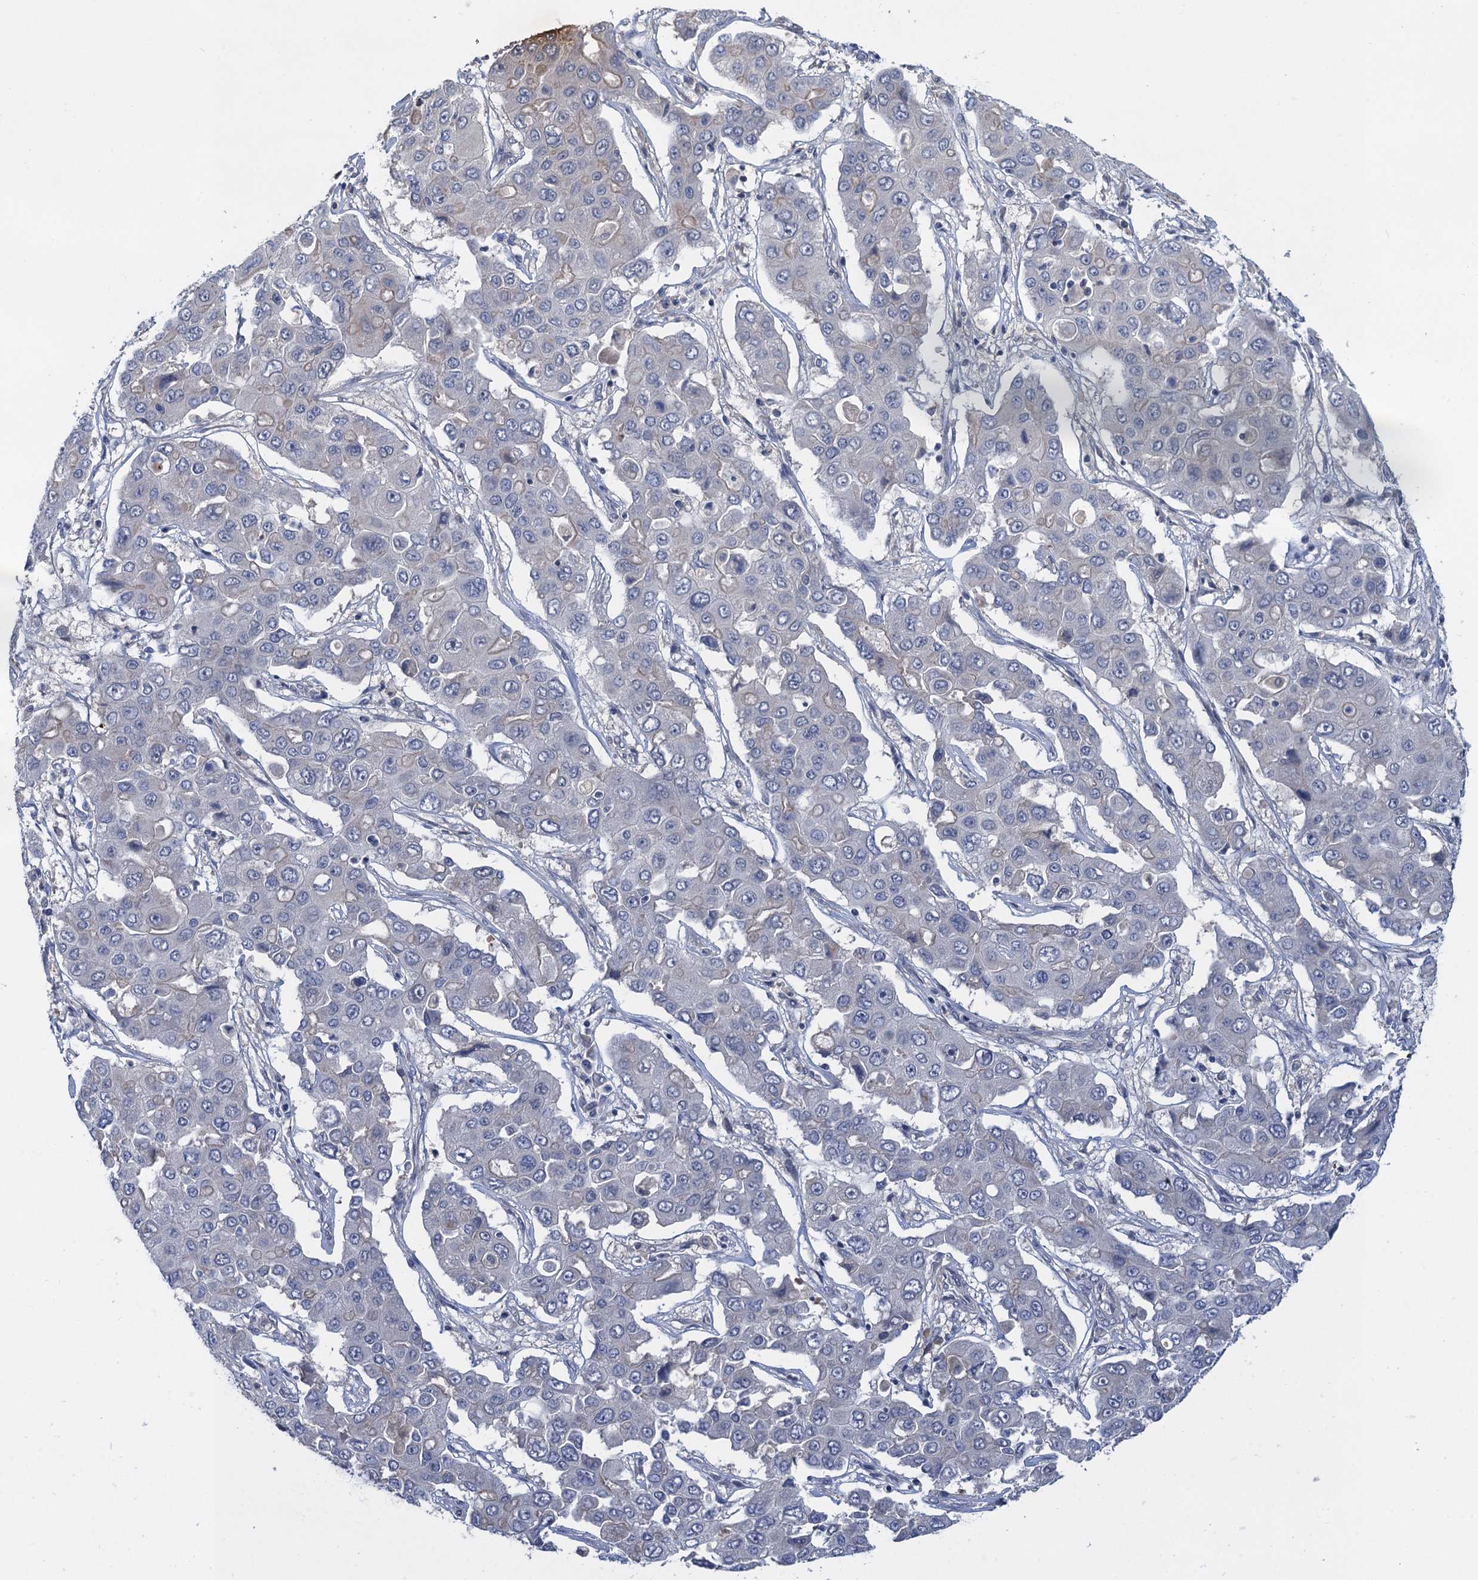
{"staining": {"intensity": "negative", "quantity": "none", "location": "none"}, "tissue": "liver cancer", "cell_type": "Tumor cells", "image_type": "cancer", "snomed": [{"axis": "morphology", "description": "Cholangiocarcinoma"}, {"axis": "topography", "description": "Liver"}], "caption": "Immunohistochemistry (IHC) of human liver cancer (cholangiocarcinoma) shows no staining in tumor cells.", "gene": "MRFAP1", "patient": {"sex": "male", "age": 67}}